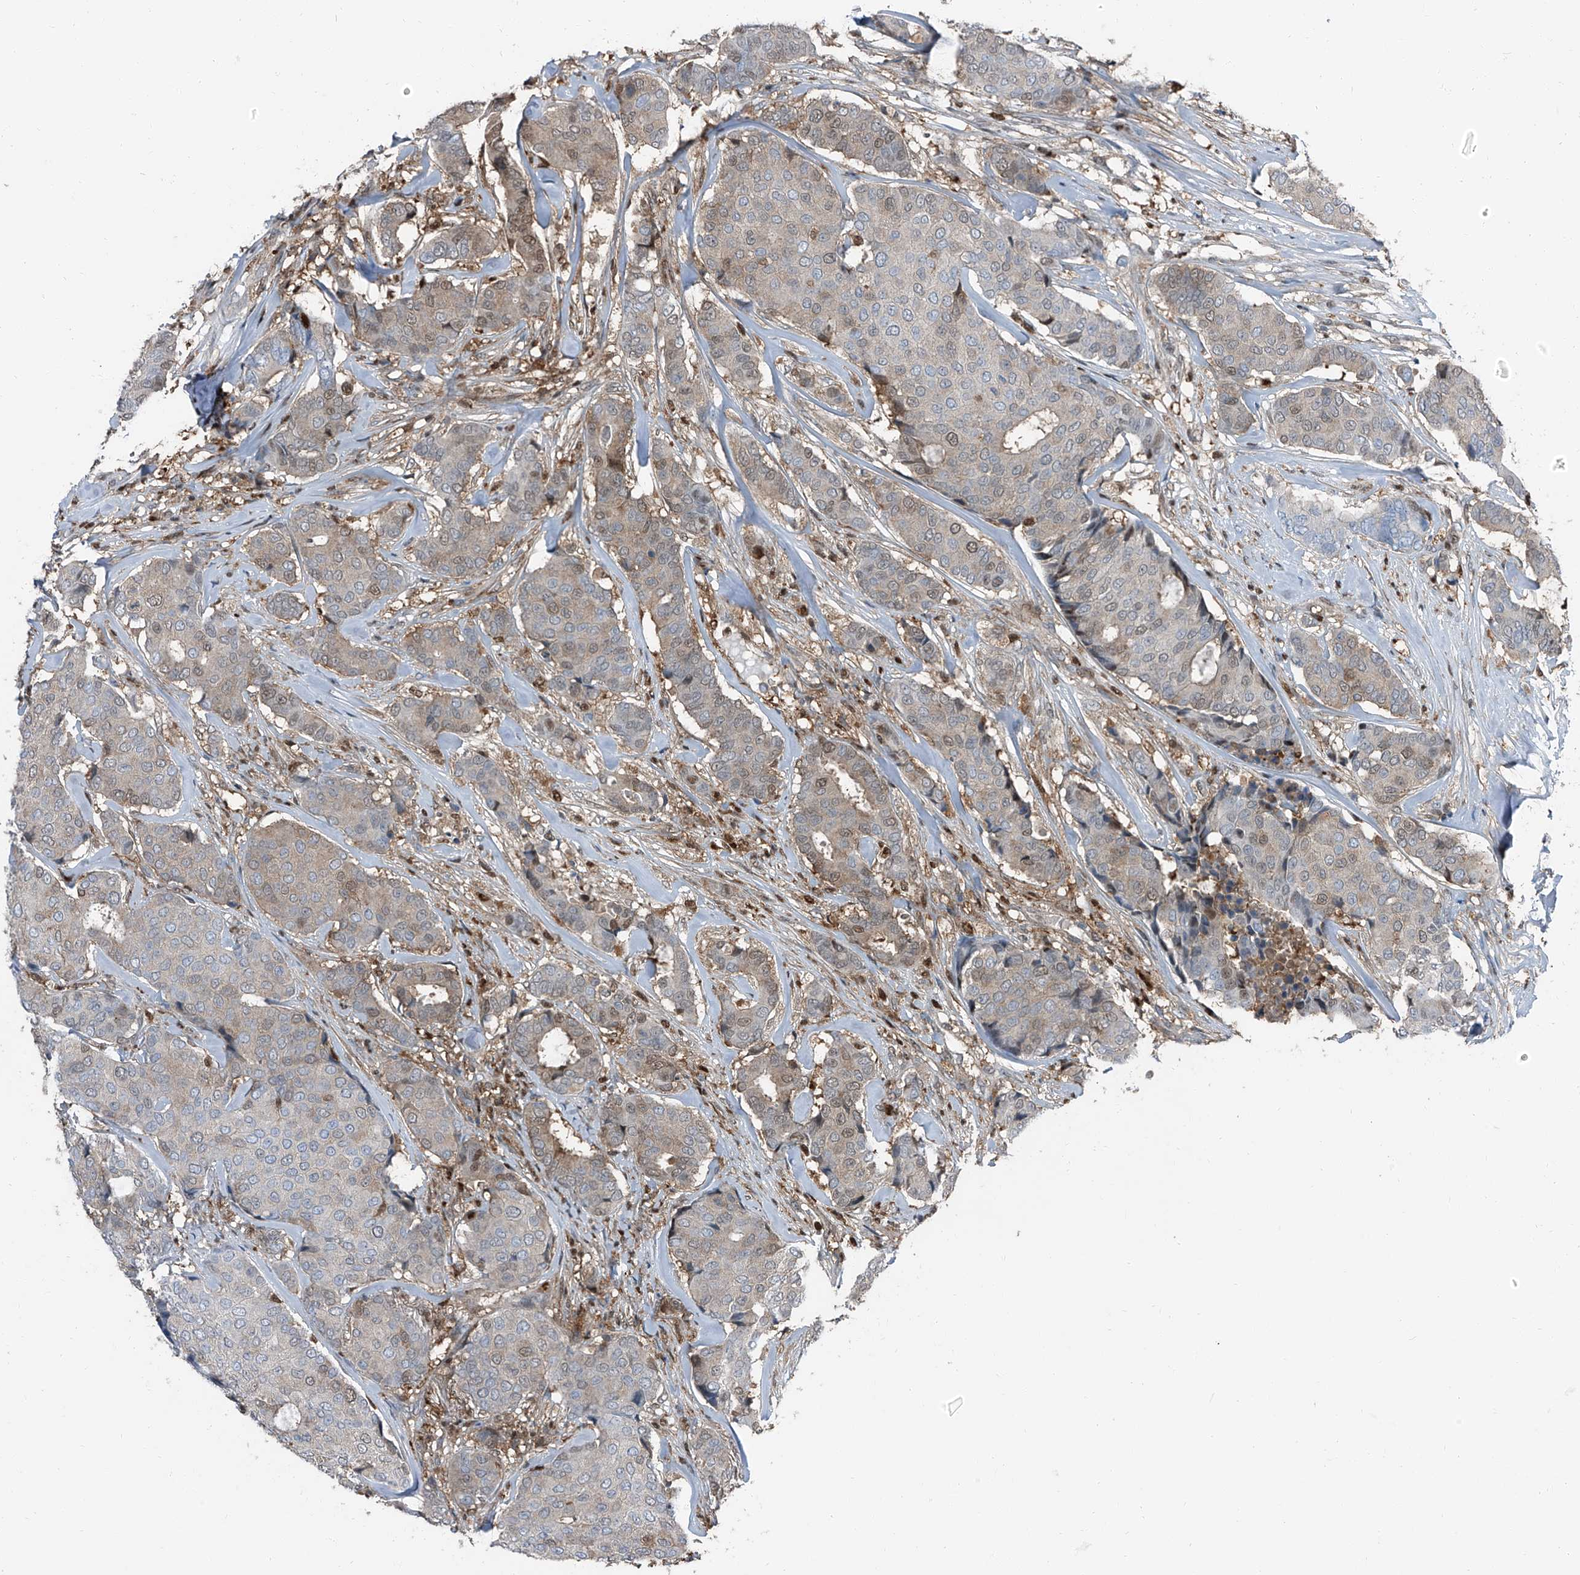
{"staining": {"intensity": "weak", "quantity": "25%-75%", "location": "cytoplasmic/membranous,nuclear"}, "tissue": "breast cancer", "cell_type": "Tumor cells", "image_type": "cancer", "snomed": [{"axis": "morphology", "description": "Duct carcinoma"}, {"axis": "topography", "description": "Breast"}], "caption": "Infiltrating ductal carcinoma (breast) stained with immunohistochemistry reveals weak cytoplasmic/membranous and nuclear expression in approximately 25%-75% of tumor cells.", "gene": "PSMB10", "patient": {"sex": "female", "age": 75}}